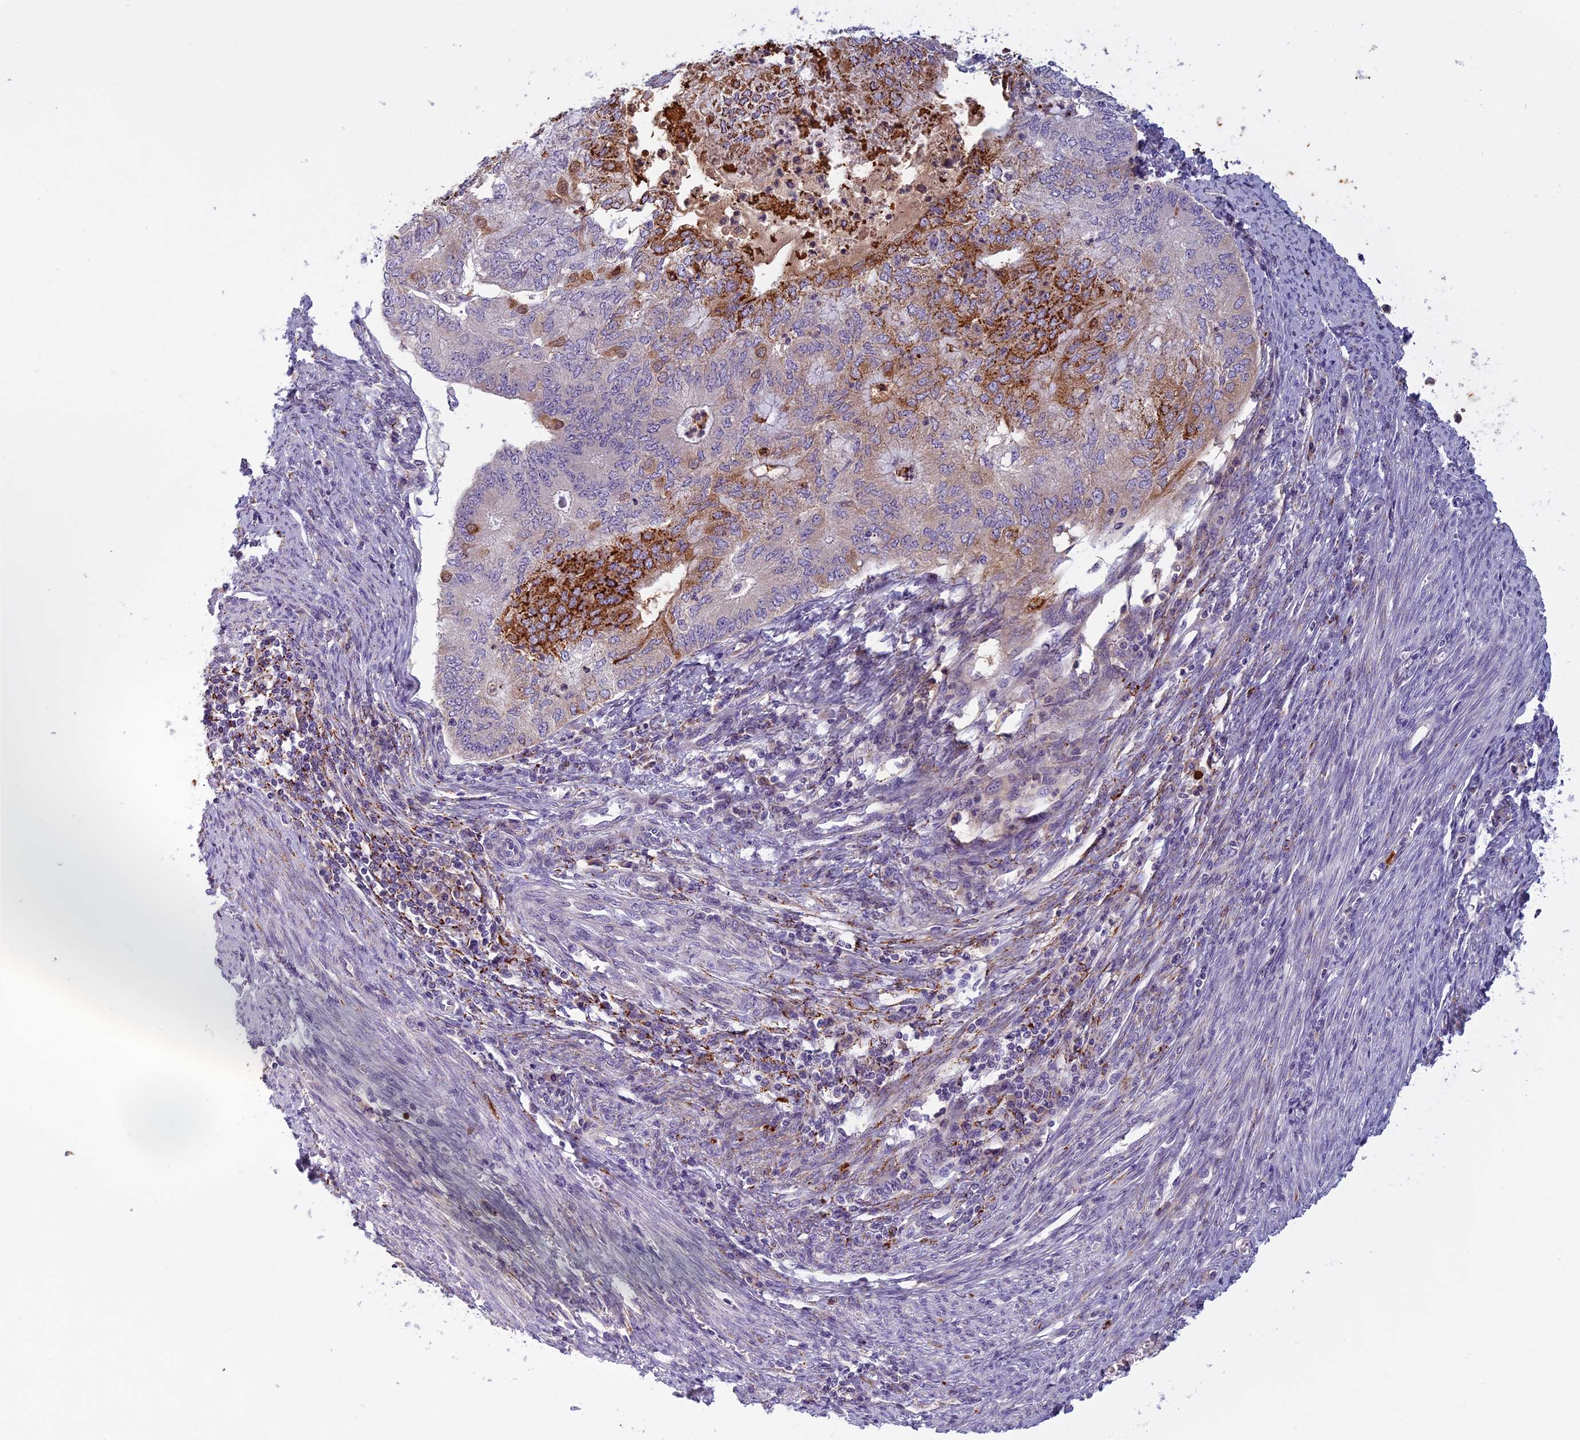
{"staining": {"intensity": "moderate", "quantity": "<25%", "location": "cytoplasmic/membranous"}, "tissue": "endometrial cancer", "cell_type": "Tumor cells", "image_type": "cancer", "snomed": [{"axis": "morphology", "description": "Adenocarcinoma, NOS"}, {"axis": "topography", "description": "Endometrium"}], "caption": "Tumor cells exhibit moderate cytoplasmic/membranous staining in about <25% of cells in adenocarcinoma (endometrial). (DAB (3,3'-diaminobenzidine) = brown stain, brightfield microscopy at high magnification).", "gene": "SEMA7A", "patient": {"sex": "female", "age": 68}}